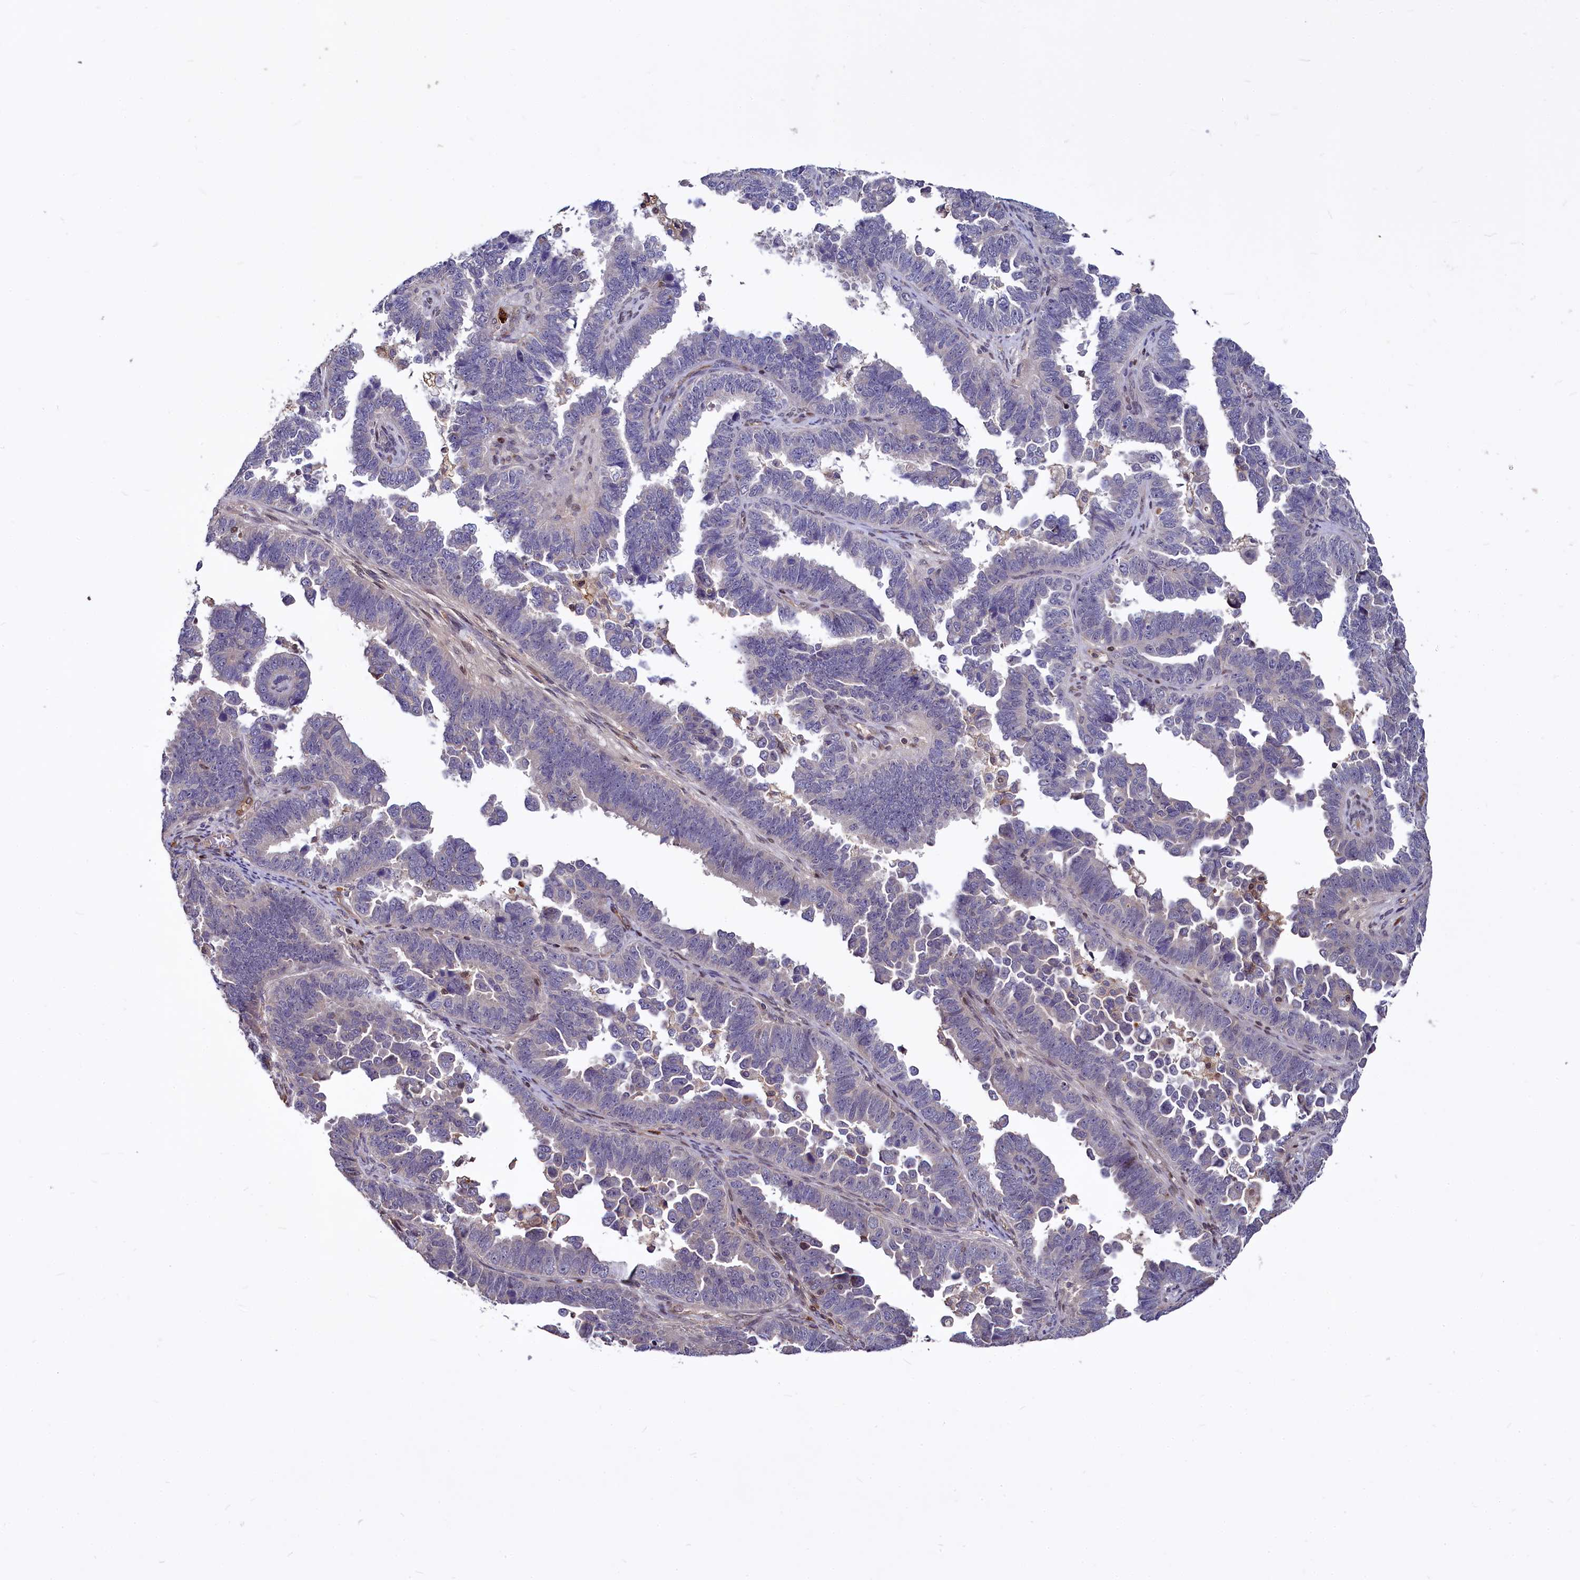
{"staining": {"intensity": "weak", "quantity": "<25%", "location": "cytoplasmic/membranous"}, "tissue": "endometrial cancer", "cell_type": "Tumor cells", "image_type": "cancer", "snomed": [{"axis": "morphology", "description": "Adenocarcinoma, NOS"}, {"axis": "topography", "description": "Endometrium"}], "caption": "Image shows no protein expression in tumor cells of endometrial cancer tissue.", "gene": "ATG101", "patient": {"sex": "female", "age": 75}}